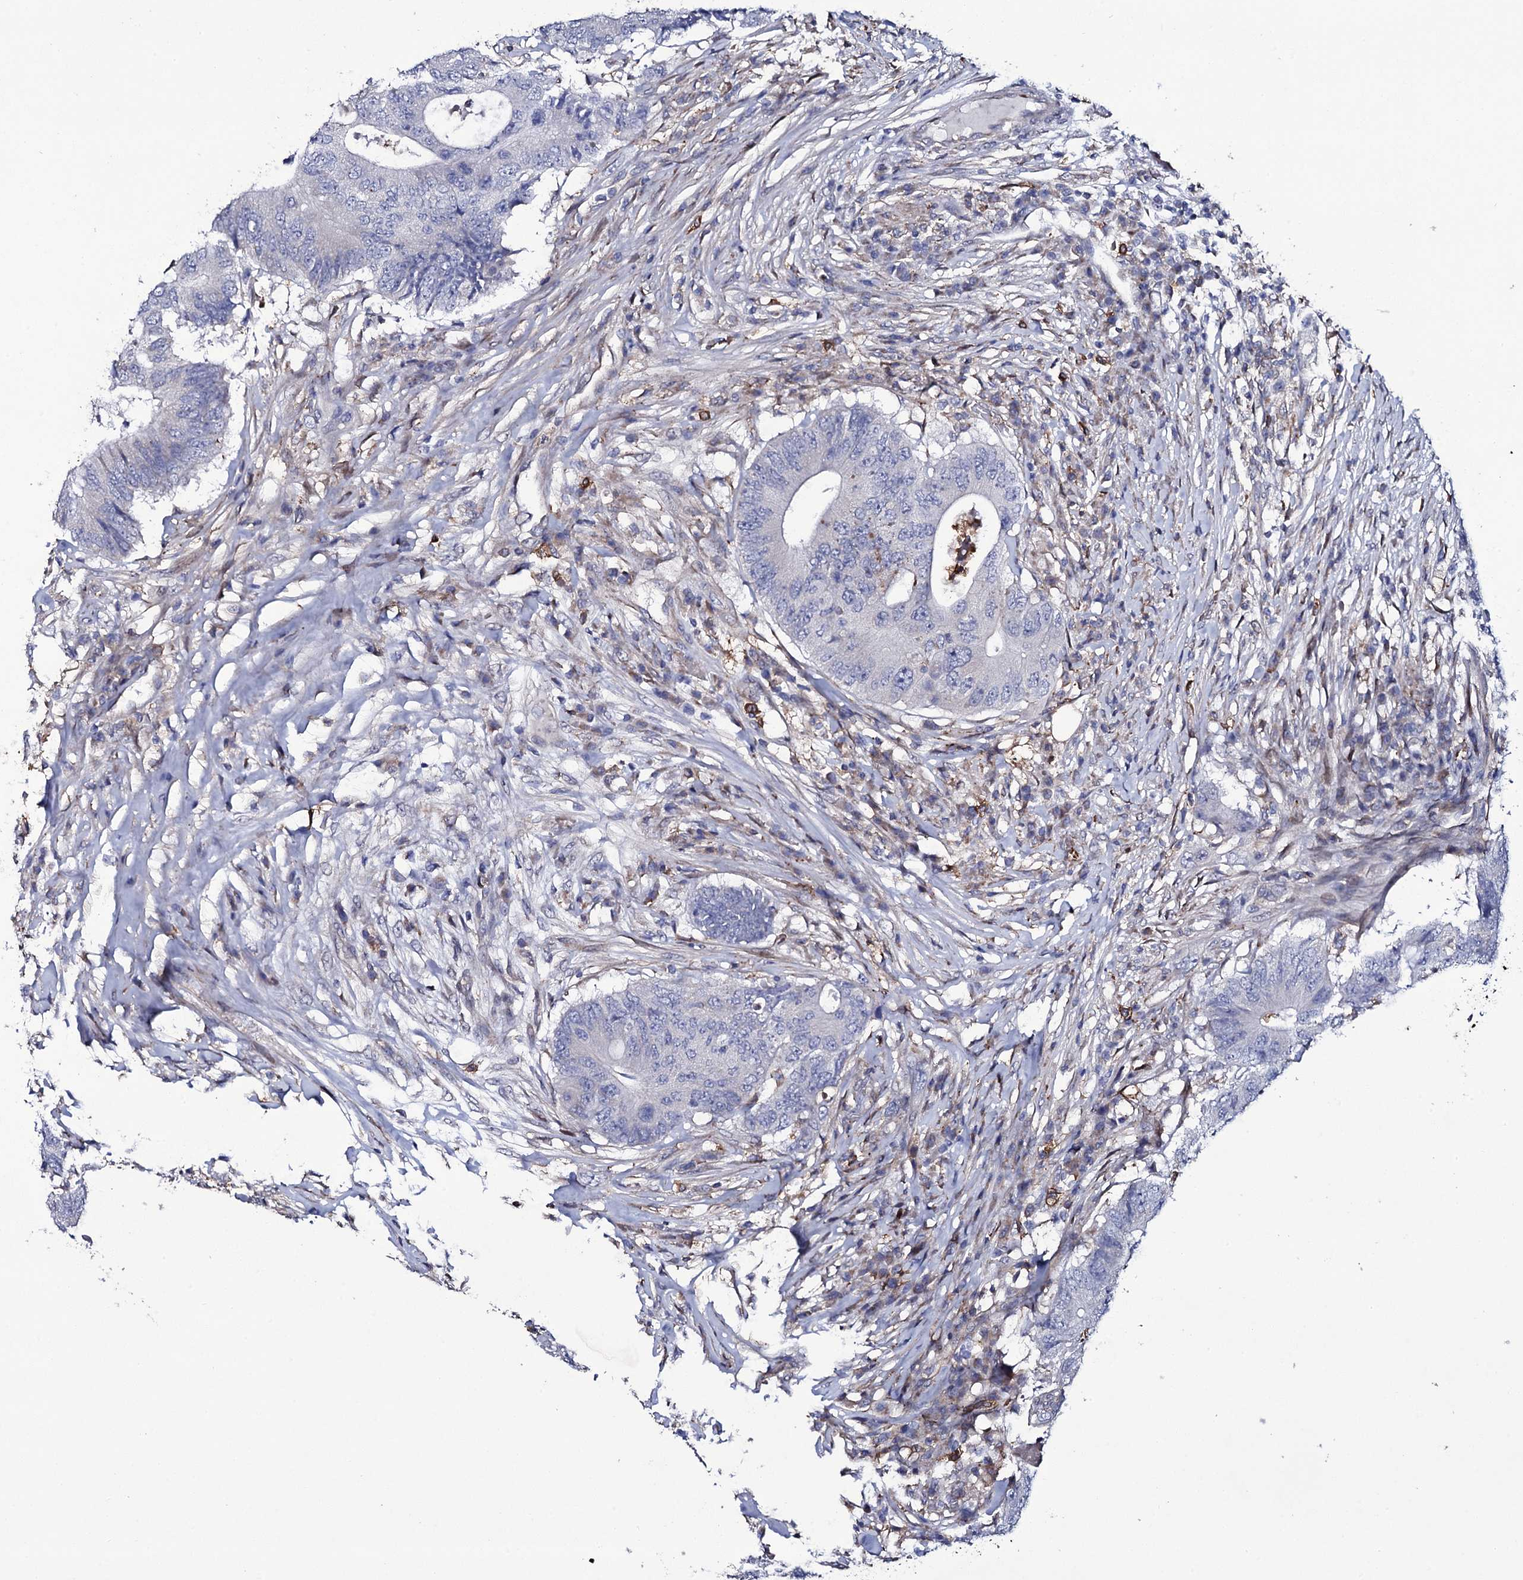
{"staining": {"intensity": "negative", "quantity": "none", "location": "none"}, "tissue": "colorectal cancer", "cell_type": "Tumor cells", "image_type": "cancer", "snomed": [{"axis": "morphology", "description": "Adenocarcinoma, NOS"}, {"axis": "topography", "description": "Colon"}], "caption": "Image shows no protein expression in tumor cells of adenocarcinoma (colorectal) tissue.", "gene": "TTC23", "patient": {"sex": "male", "age": 71}}